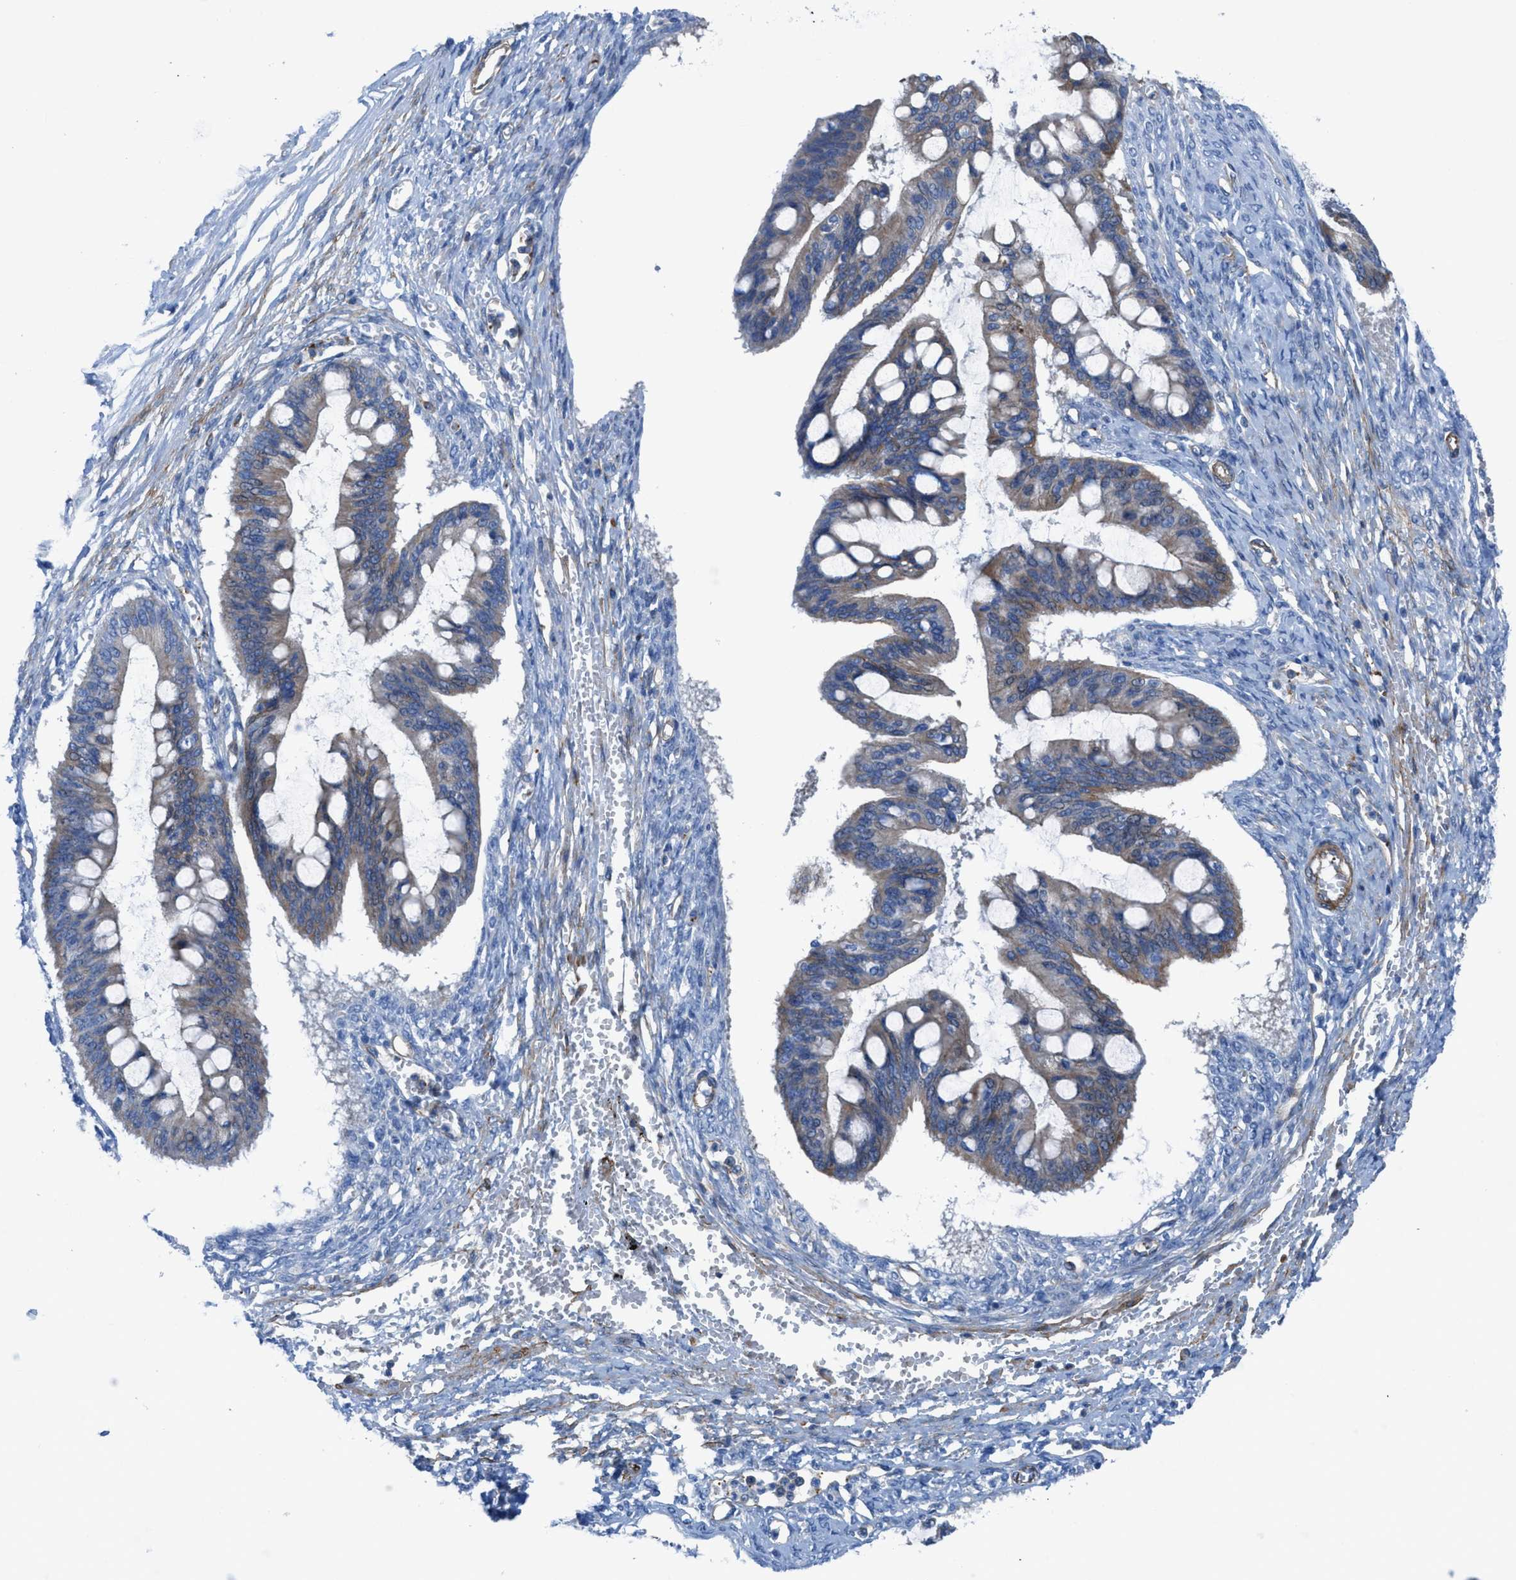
{"staining": {"intensity": "moderate", "quantity": "25%-75%", "location": "cytoplasmic/membranous"}, "tissue": "ovarian cancer", "cell_type": "Tumor cells", "image_type": "cancer", "snomed": [{"axis": "morphology", "description": "Cystadenocarcinoma, mucinous, NOS"}, {"axis": "topography", "description": "Ovary"}], "caption": "Tumor cells show moderate cytoplasmic/membranous positivity in approximately 25%-75% of cells in mucinous cystadenocarcinoma (ovarian). (IHC, brightfield microscopy, high magnification).", "gene": "KCNH7", "patient": {"sex": "female", "age": 73}}